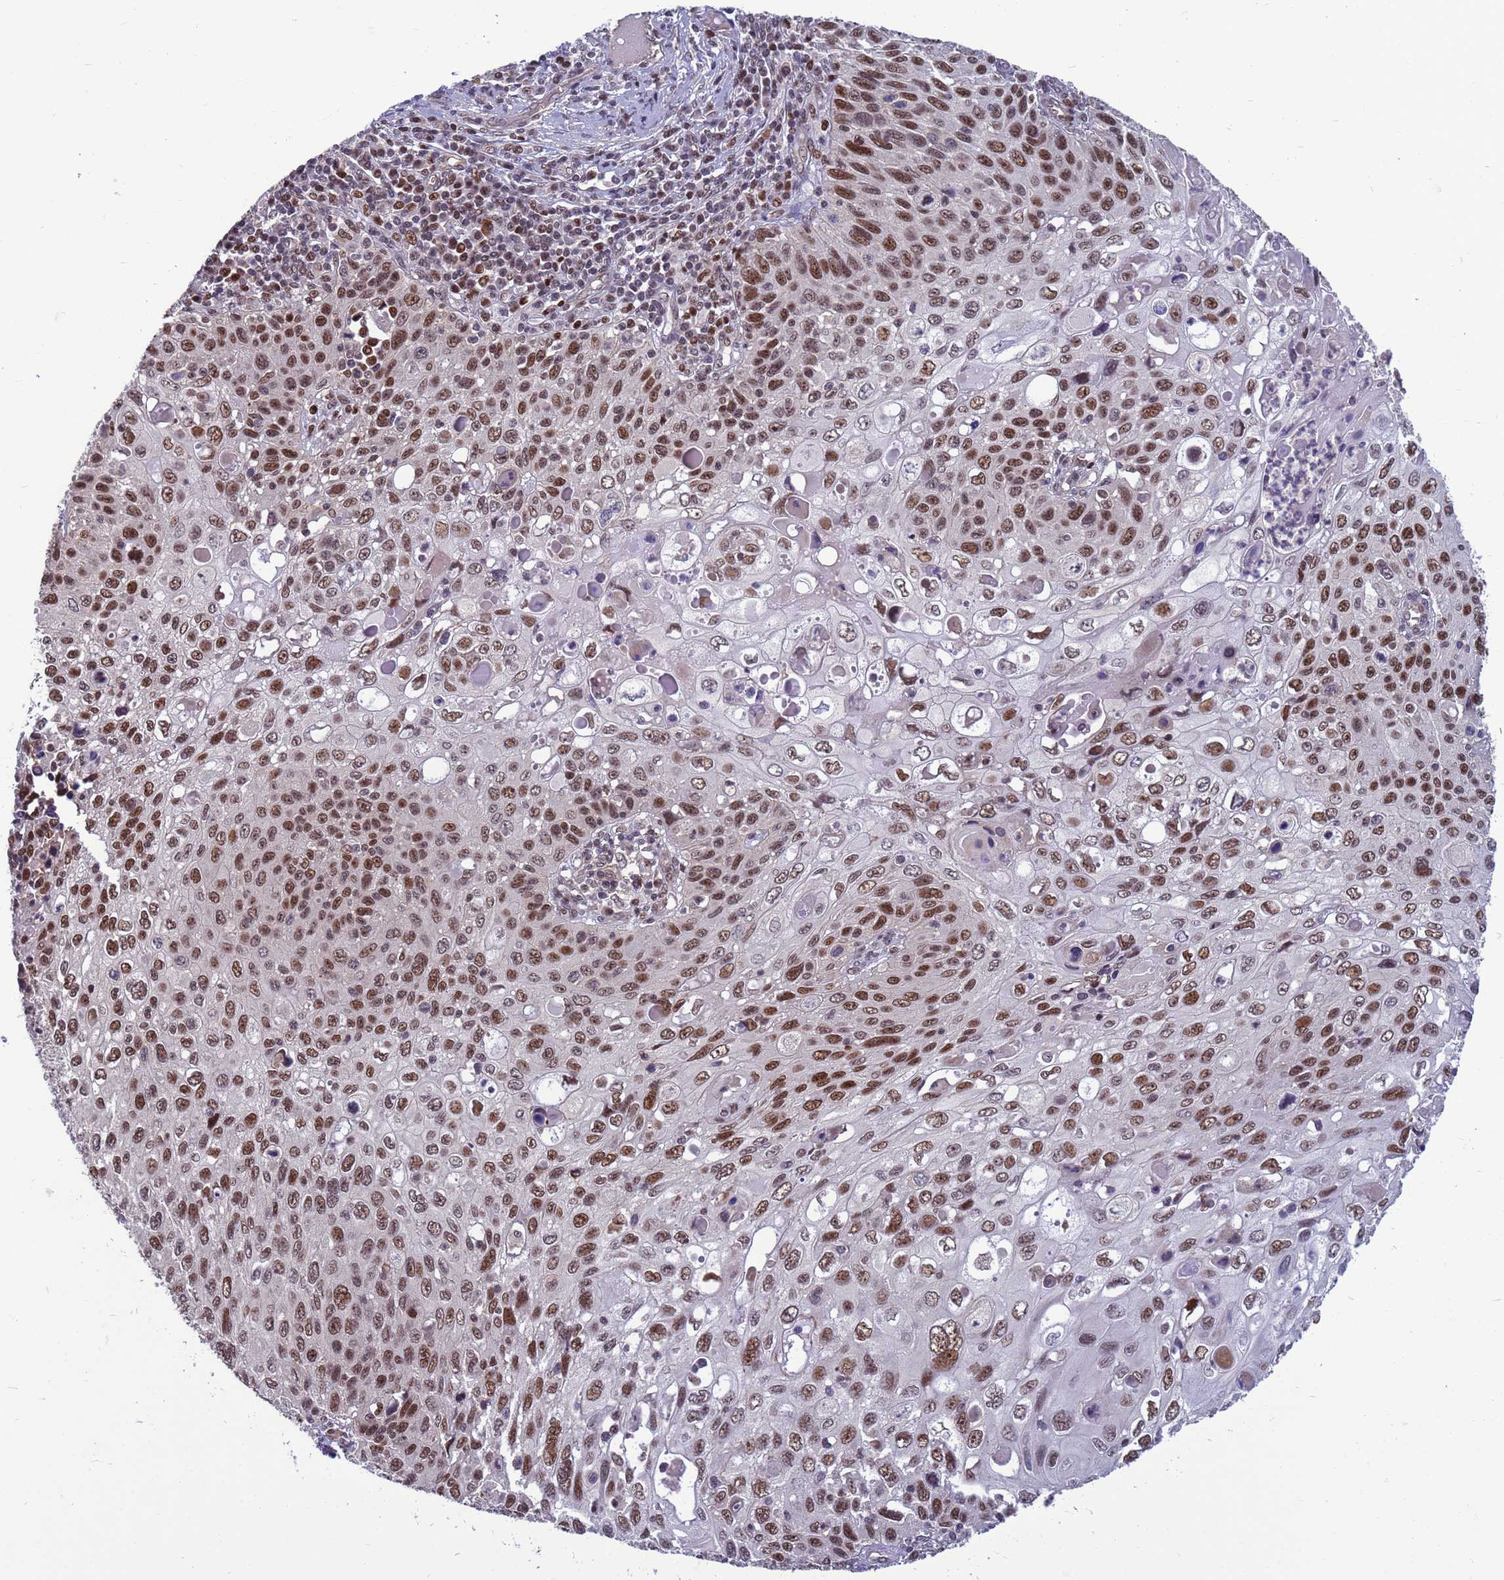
{"staining": {"intensity": "strong", "quantity": ">75%", "location": "nuclear"}, "tissue": "cervical cancer", "cell_type": "Tumor cells", "image_type": "cancer", "snomed": [{"axis": "morphology", "description": "Squamous cell carcinoma, NOS"}, {"axis": "topography", "description": "Cervix"}], "caption": "Immunohistochemical staining of squamous cell carcinoma (cervical) demonstrates high levels of strong nuclear protein staining in approximately >75% of tumor cells.", "gene": "NSL1", "patient": {"sex": "female", "age": 70}}